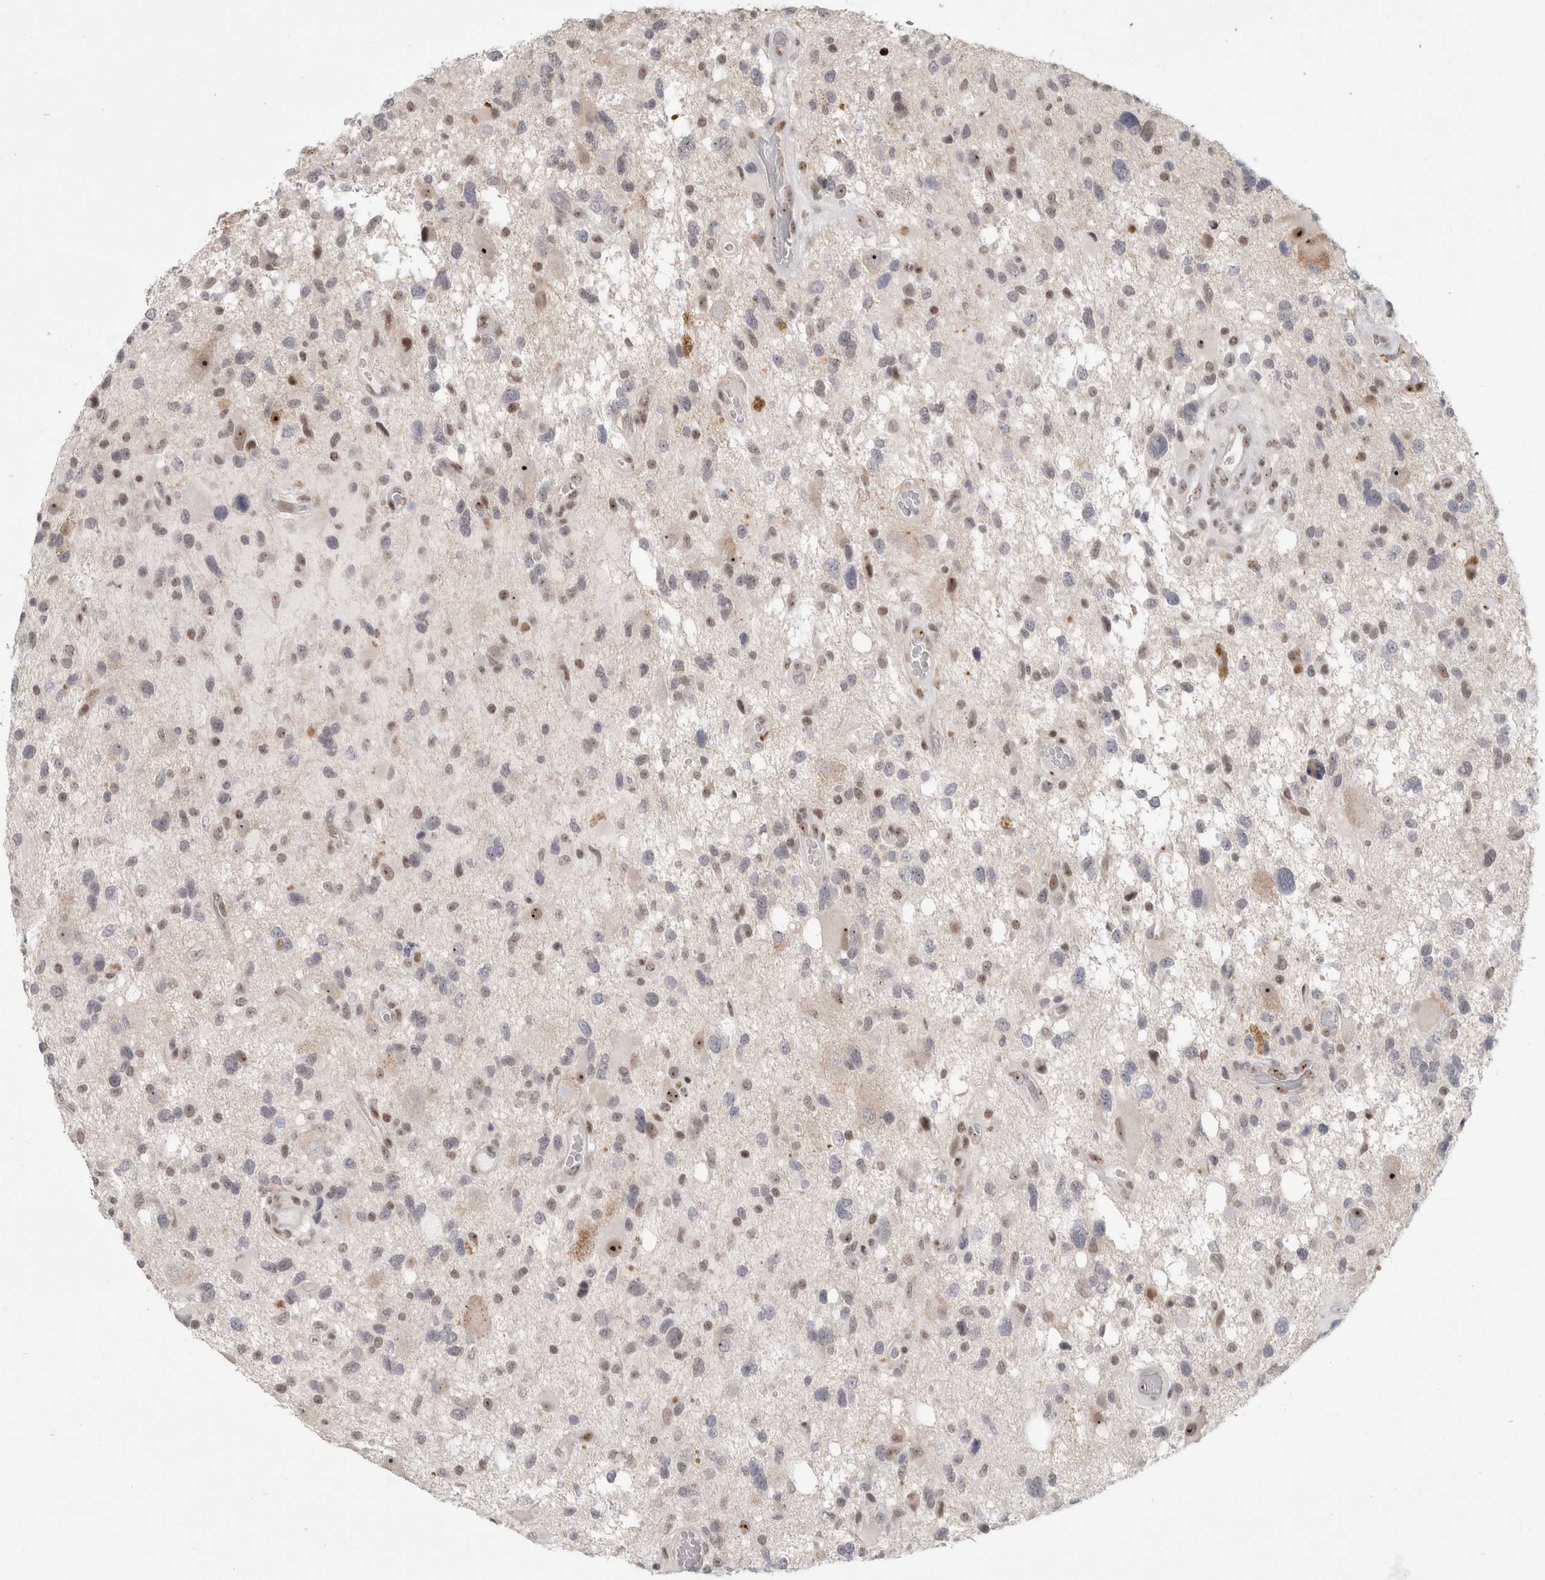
{"staining": {"intensity": "moderate", "quantity": "<25%", "location": "nuclear"}, "tissue": "glioma", "cell_type": "Tumor cells", "image_type": "cancer", "snomed": [{"axis": "morphology", "description": "Glioma, malignant, High grade"}, {"axis": "topography", "description": "Brain"}], "caption": "Glioma was stained to show a protein in brown. There is low levels of moderate nuclear positivity in approximately <25% of tumor cells.", "gene": "SENP6", "patient": {"sex": "male", "age": 33}}